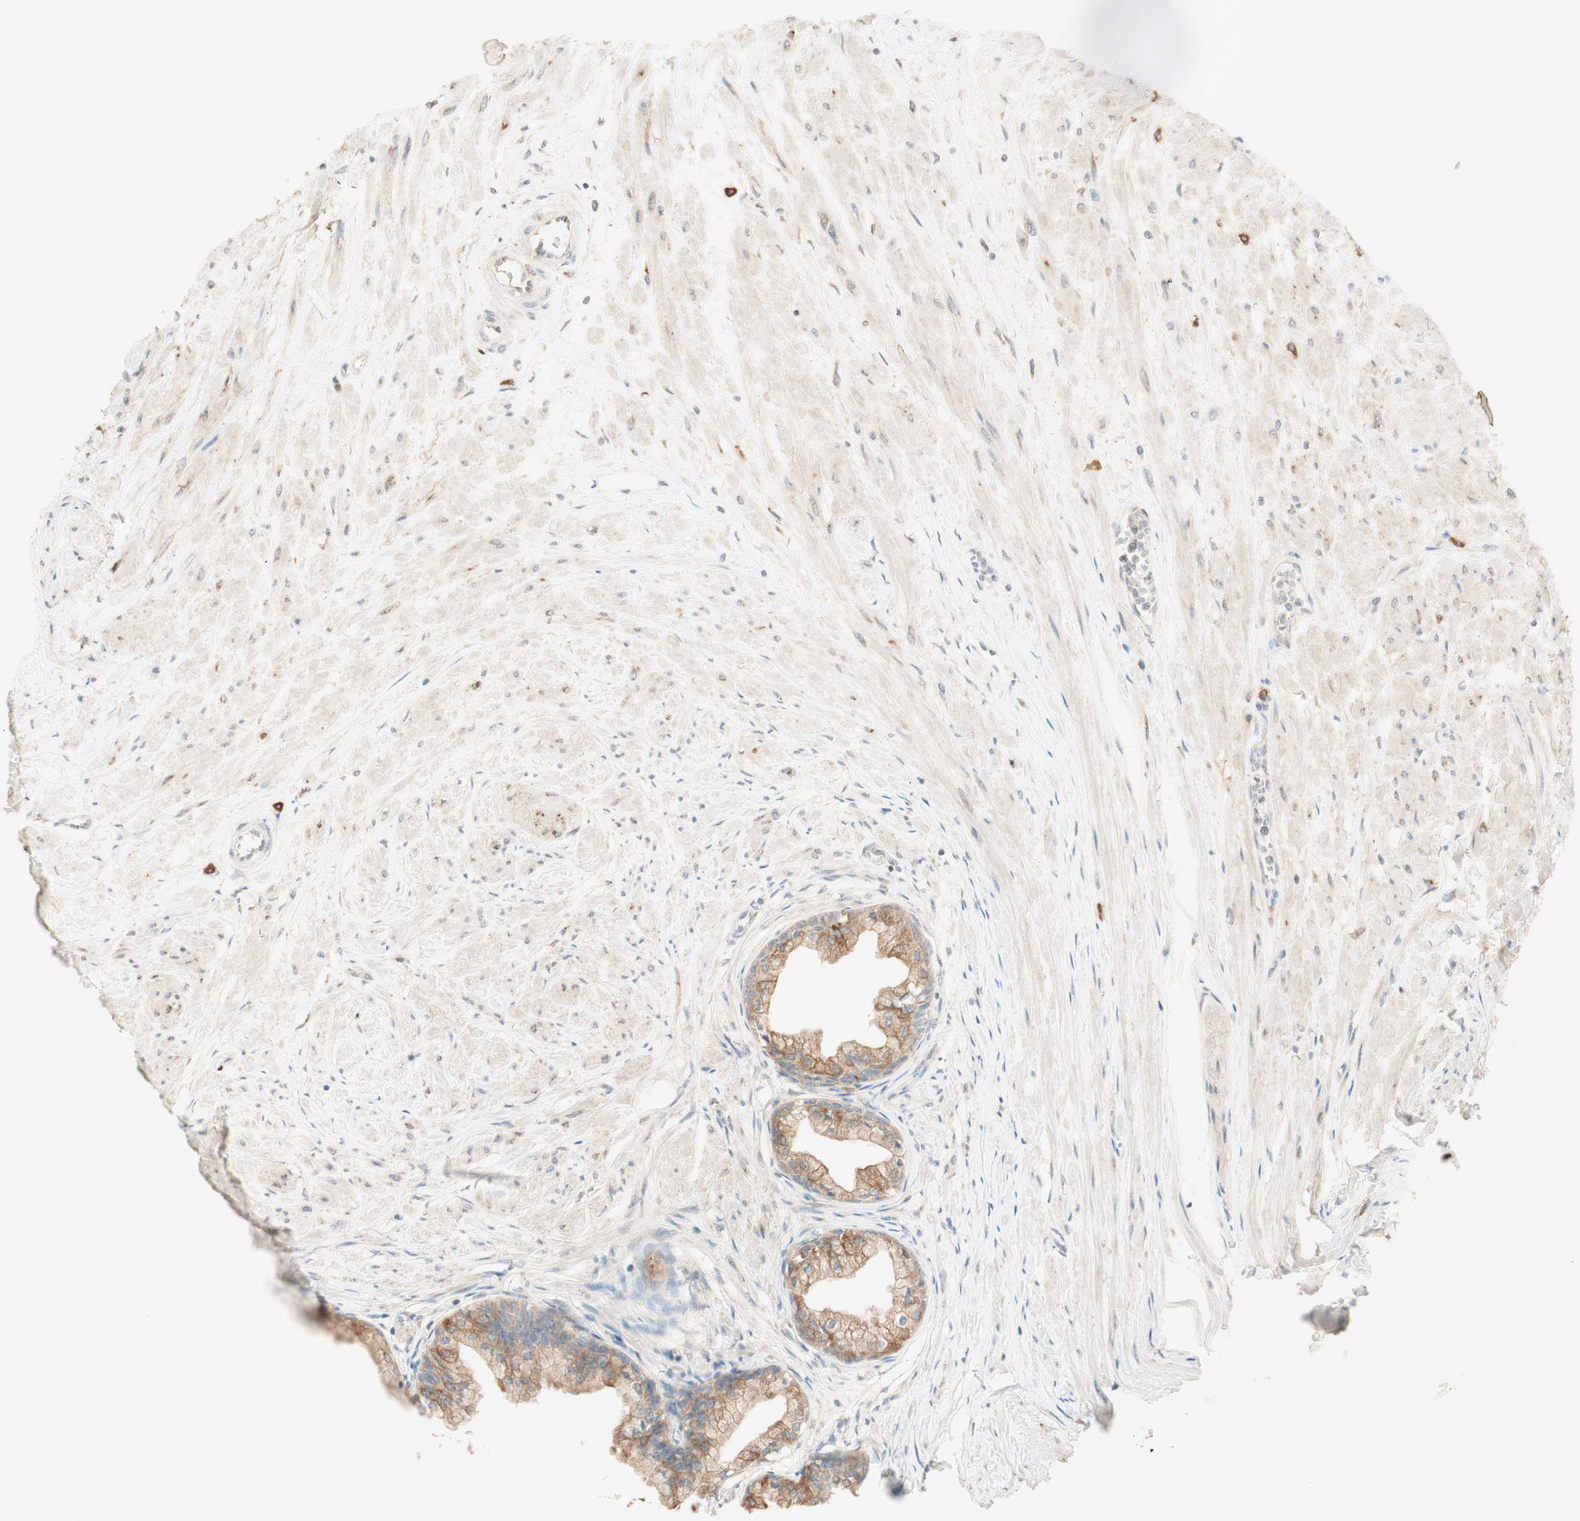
{"staining": {"intensity": "moderate", "quantity": ">75%", "location": "cytoplasmic/membranous"}, "tissue": "prostate", "cell_type": "Glandular cells", "image_type": "normal", "snomed": [{"axis": "morphology", "description": "Normal tissue, NOS"}, {"axis": "topography", "description": "Prostate"}, {"axis": "topography", "description": "Seminal veicle"}], "caption": "Immunohistochemistry (IHC) histopathology image of normal human prostate stained for a protein (brown), which demonstrates medium levels of moderate cytoplasmic/membranous positivity in approximately >75% of glandular cells.", "gene": "CLCN2", "patient": {"sex": "male", "age": 60}}